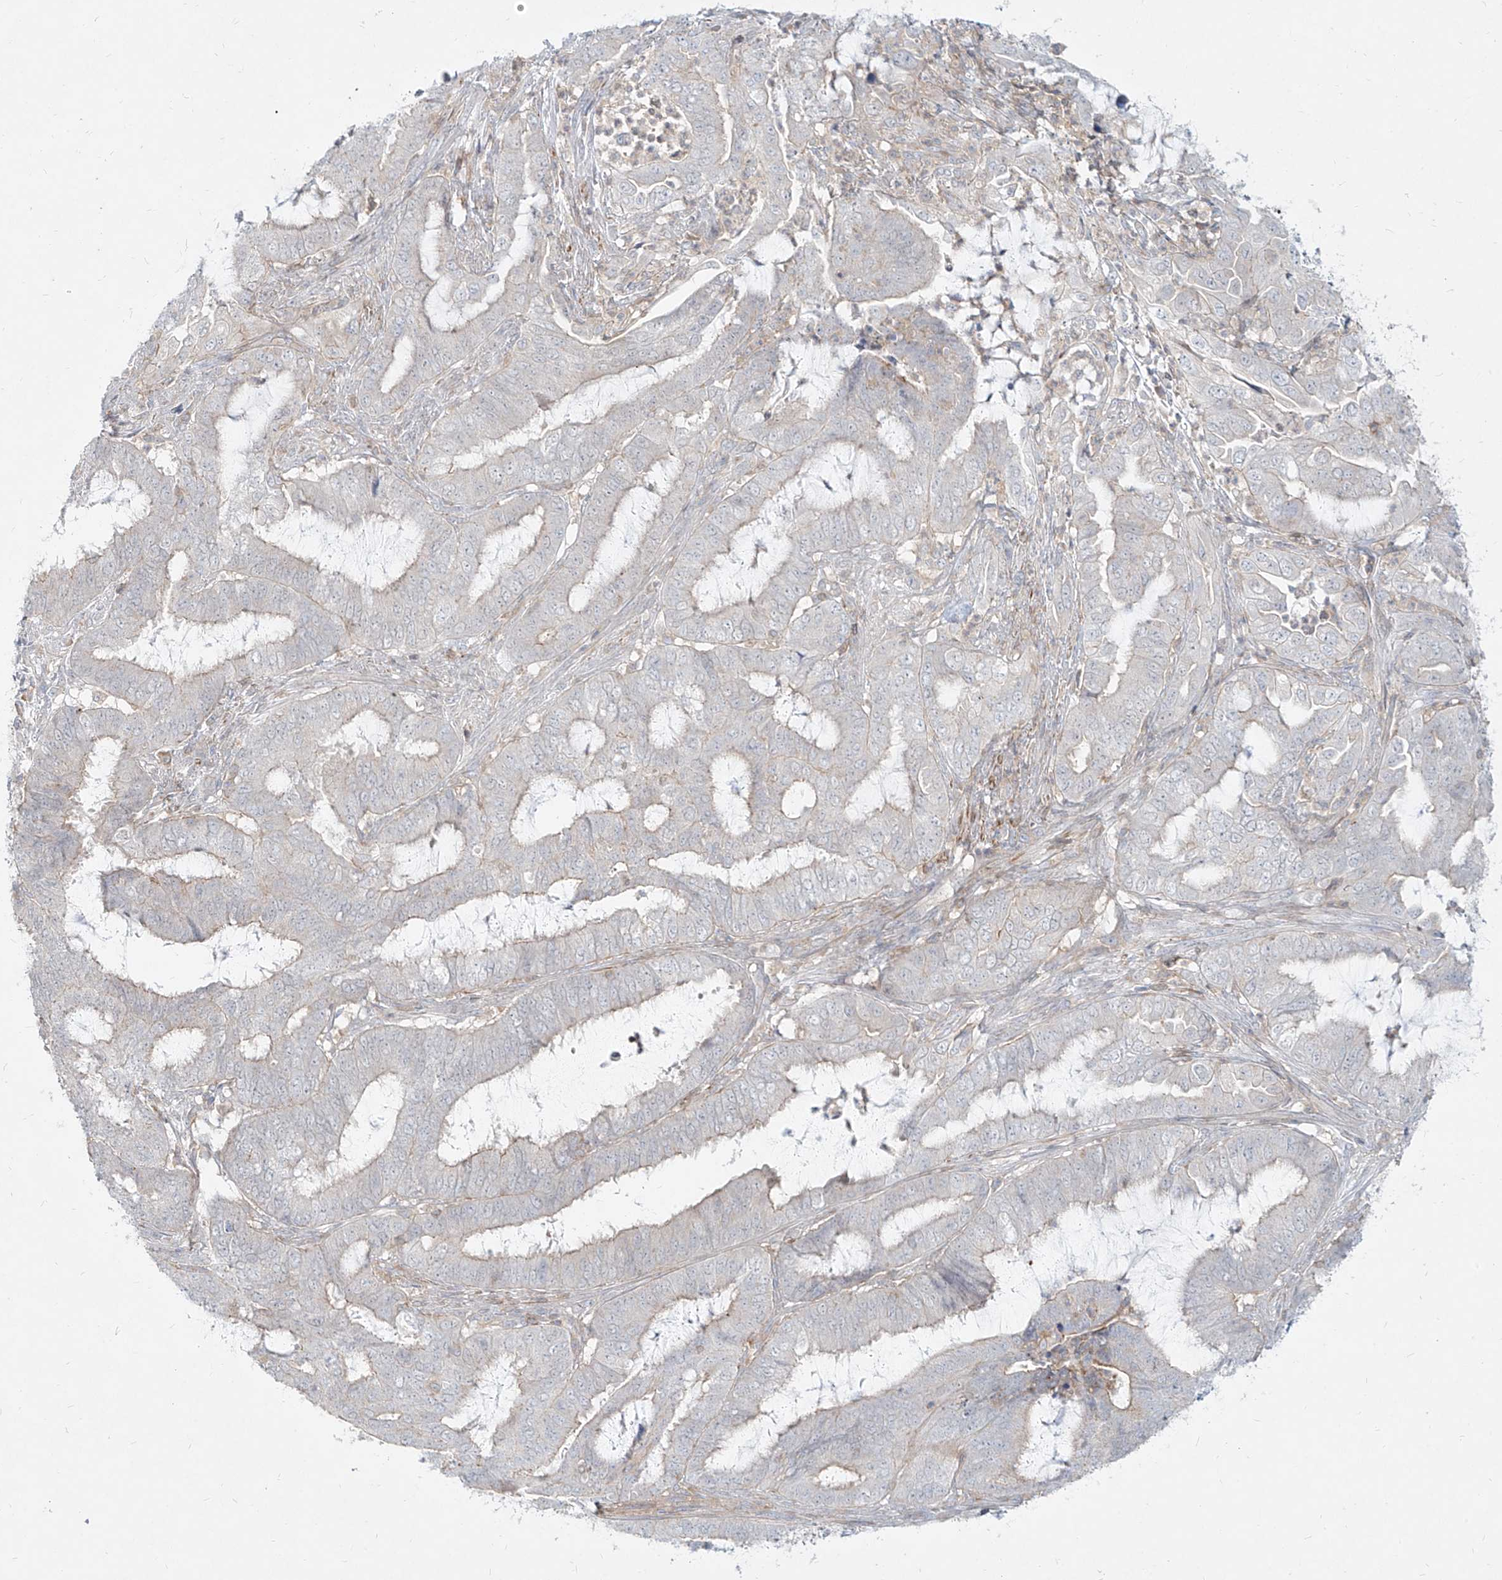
{"staining": {"intensity": "negative", "quantity": "none", "location": "none"}, "tissue": "endometrial cancer", "cell_type": "Tumor cells", "image_type": "cancer", "snomed": [{"axis": "morphology", "description": "Adenocarcinoma, NOS"}, {"axis": "topography", "description": "Endometrium"}], "caption": "This micrograph is of endometrial cancer (adenocarcinoma) stained with immunohistochemistry to label a protein in brown with the nuclei are counter-stained blue. There is no expression in tumor cells.", "gene": "SLC2A12", "patient": {"sex": "female", "age": 51}}